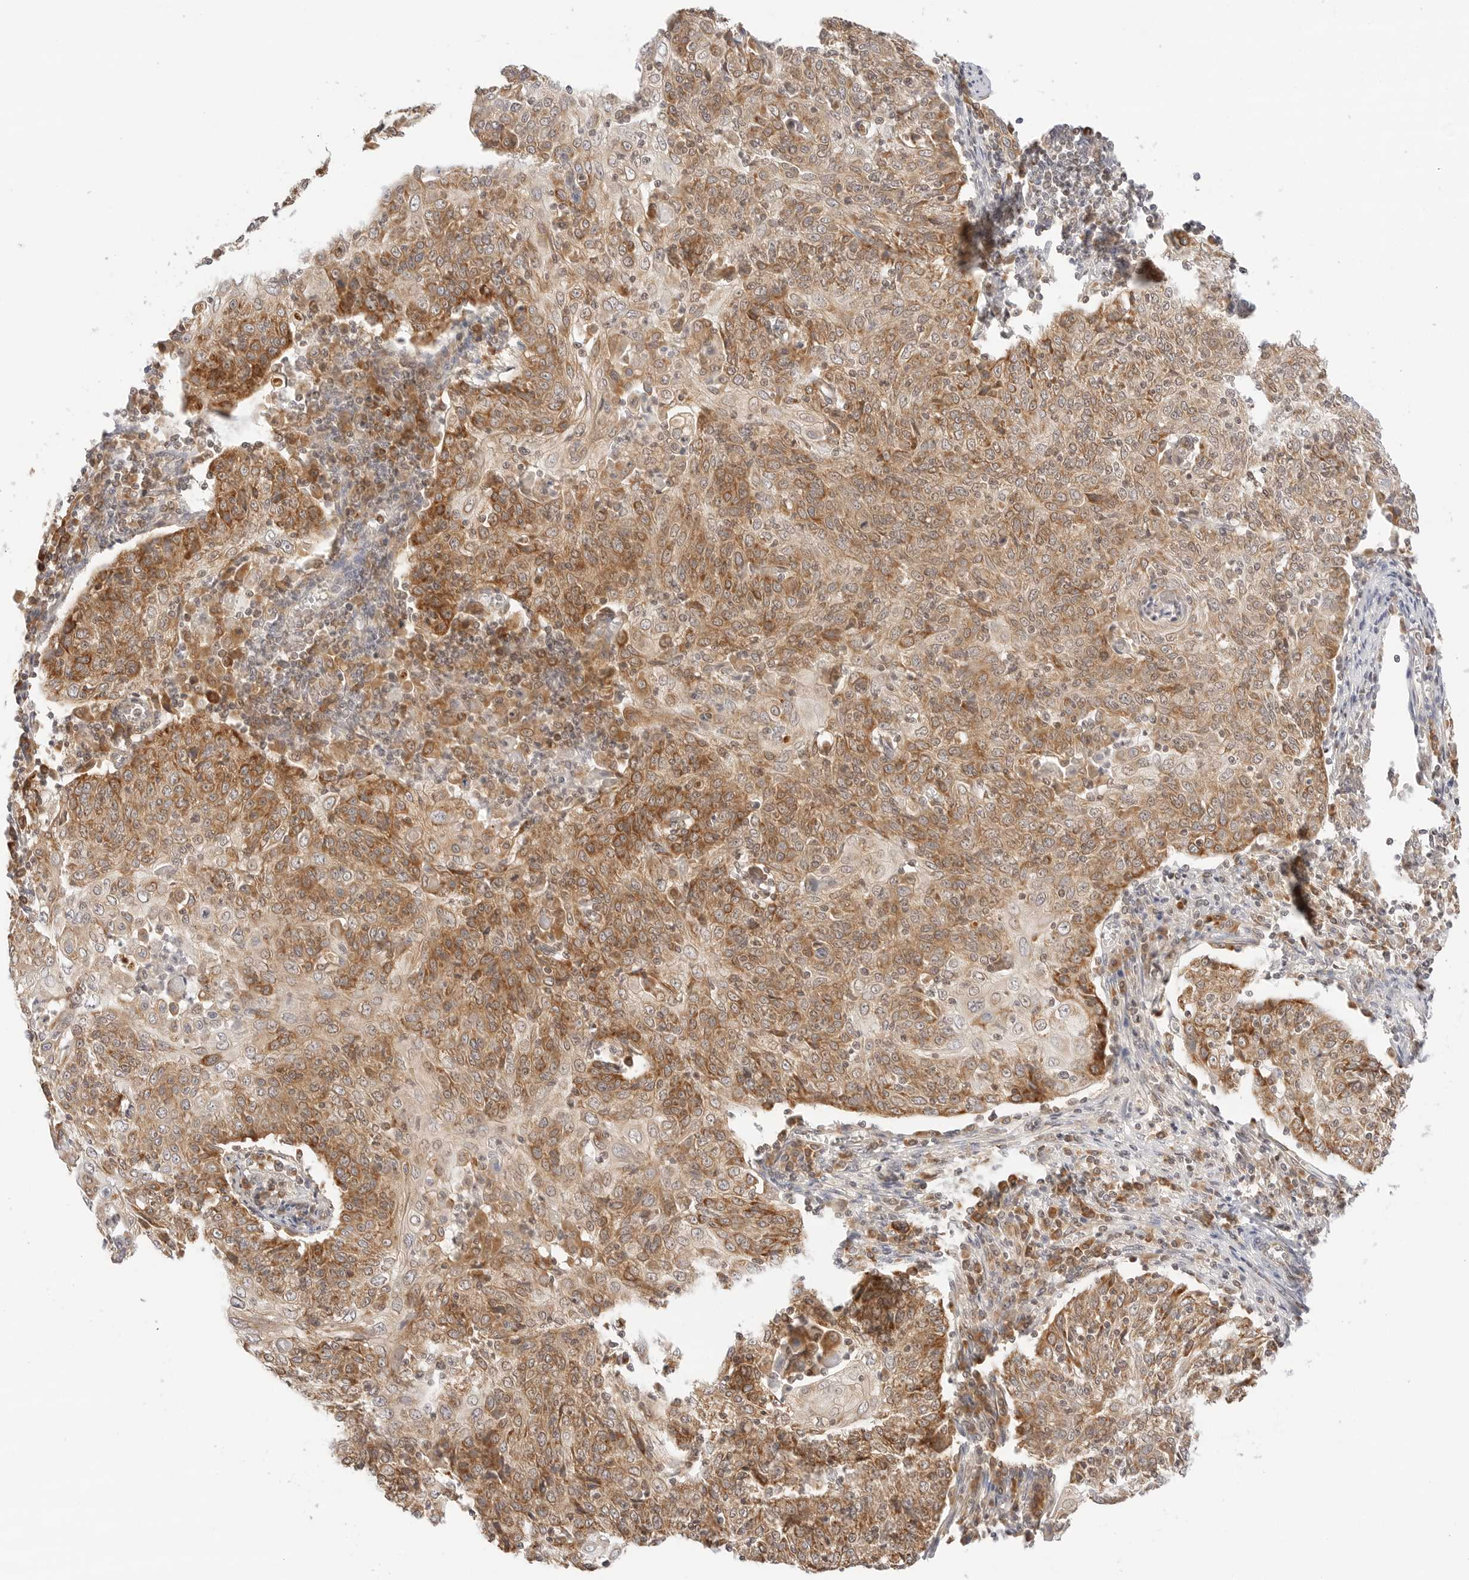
{"staining": {"intensity": "moderate", "quantity": ">75%", "location": "cytoplasmic/membranous"}, "tissue": "cervical cancer", "cell_type": "Tumor cells", "image_type": "cancer", "snomed": [{"axis": "morphology", "description": "Squamous cell carcinoma, NOS"}, {"axis": "topography", "description": "Cervix"}], "caption": "Protein expression analysis of human cervical squamous cell carcinoma reveals moderate cytoplasmic/membranous positivity in about >75% of tumor cells. The protein of interest is stained brown, and the nuclei are stained in blue (DAB IHC with brightfield microscopy, high magnification).", "gene": "ERO1B", "patient": {"sex": "female", "age": 48}}